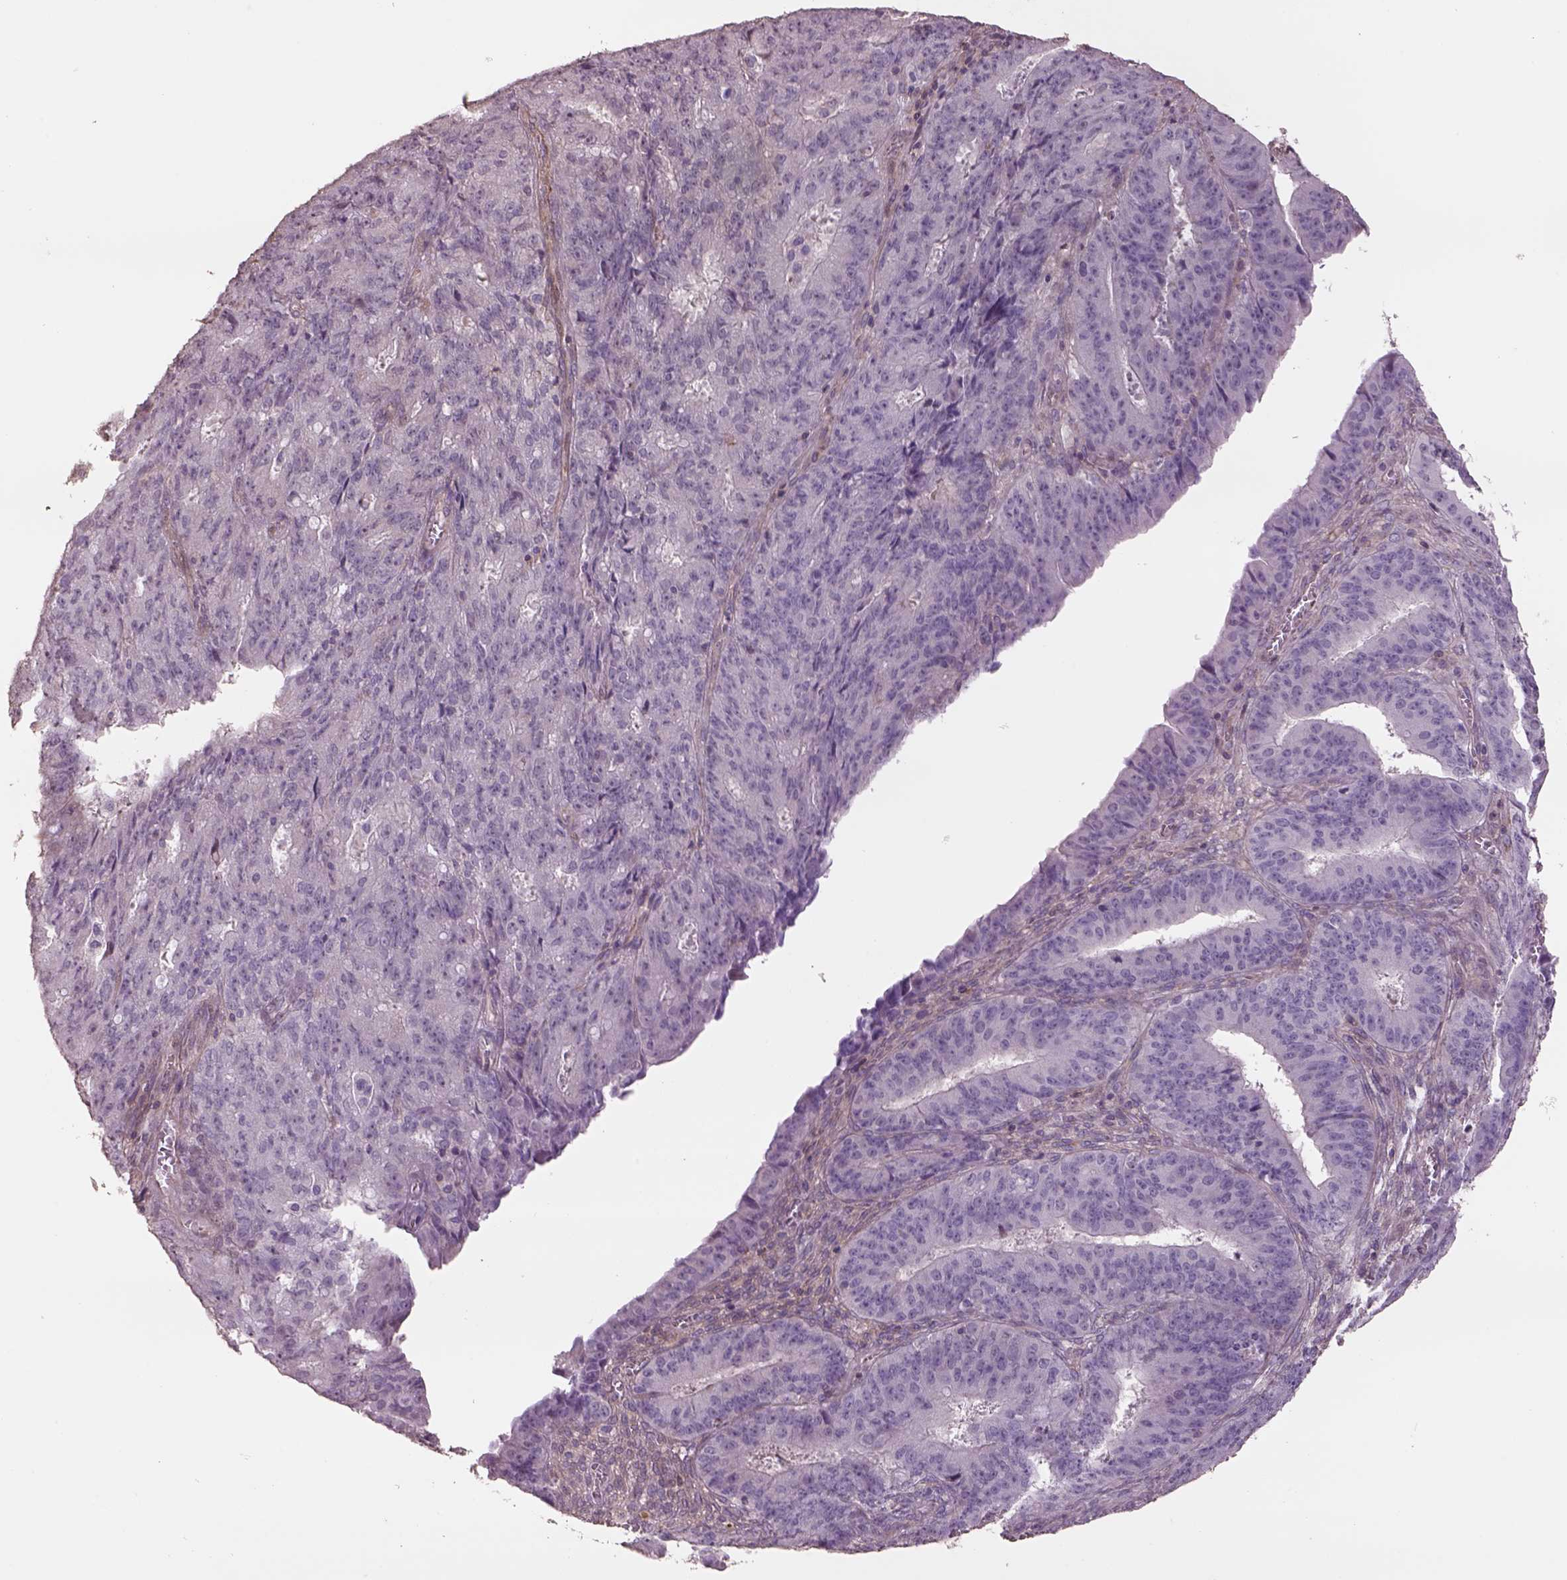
{"staining": {"intensity": "negative", "quantity": "none", "location": "none"}, "tissue": "ovarian cancer", "cell_type": "Tumor cells", "image_type": "cancer", "snomed": [{"axis": "morphology", "description": "Carcinoma, endometroid"}, {"axis": "topography", "description": "Ovary"}], "caption": "Image shows no significant protein positivity in tumor cells of endometroid carcinoma (ovarian).", "gene": "LIN7A", "patient": {"sex": "female", "age": 42}}